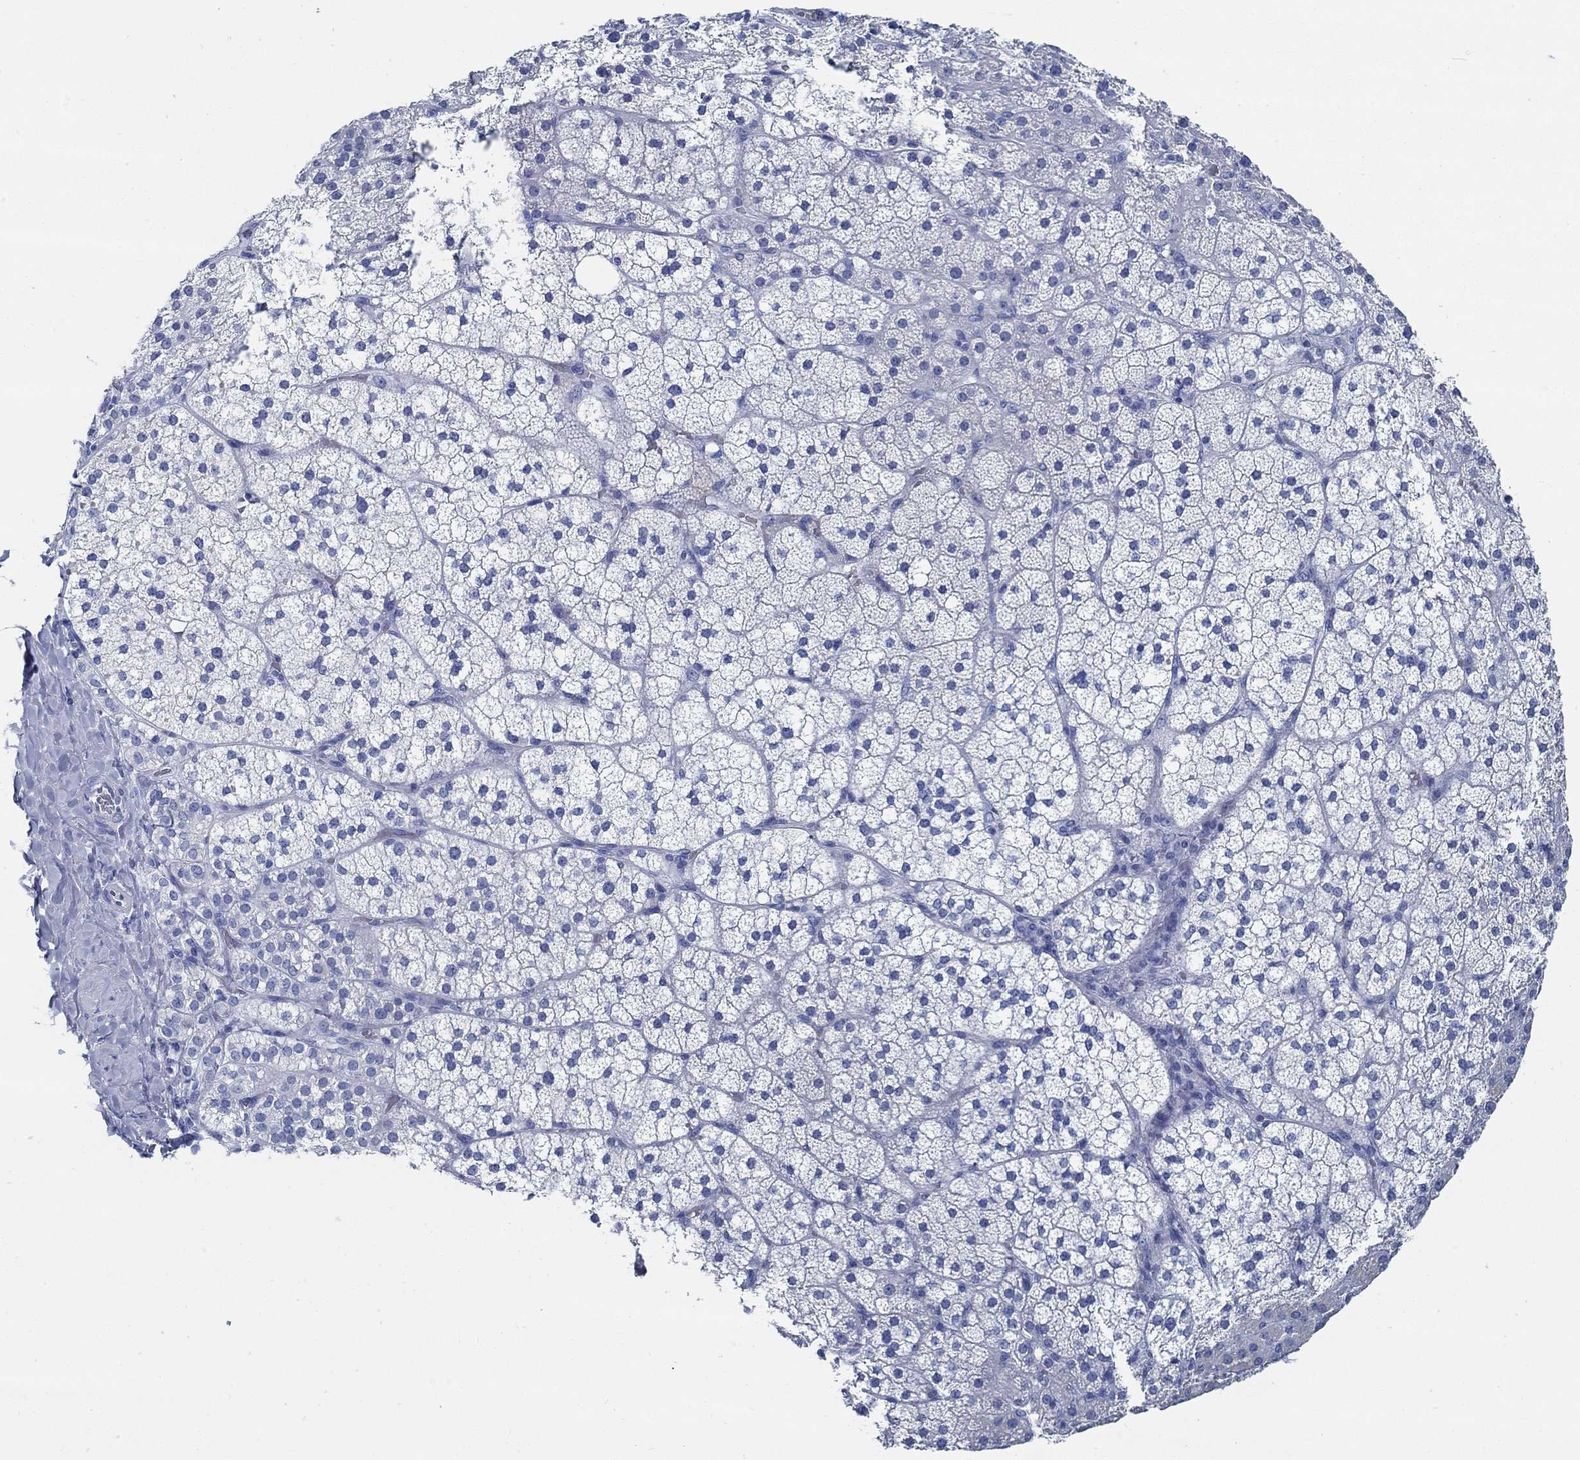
{"staining": {"intensity": "negative", "quantity": "none", "location": "none"}, "tissue": "adrenal gland", "cell_type": "Glandular cells", "image_type": "normal", "snomed": [{"axis": "morphology", "description": "Normal tissue, NOS"}, {"axis": "topography", "description": "Adrenal gland"}], "caption": "Immunohistochemistry micrograph of benign adrenal gland: adrenal gland stained with DAB reveals no significant protein positivity in glandular cells.", "gene": "SLC45A1", "patient": {"sex": "male", "age": 53}}